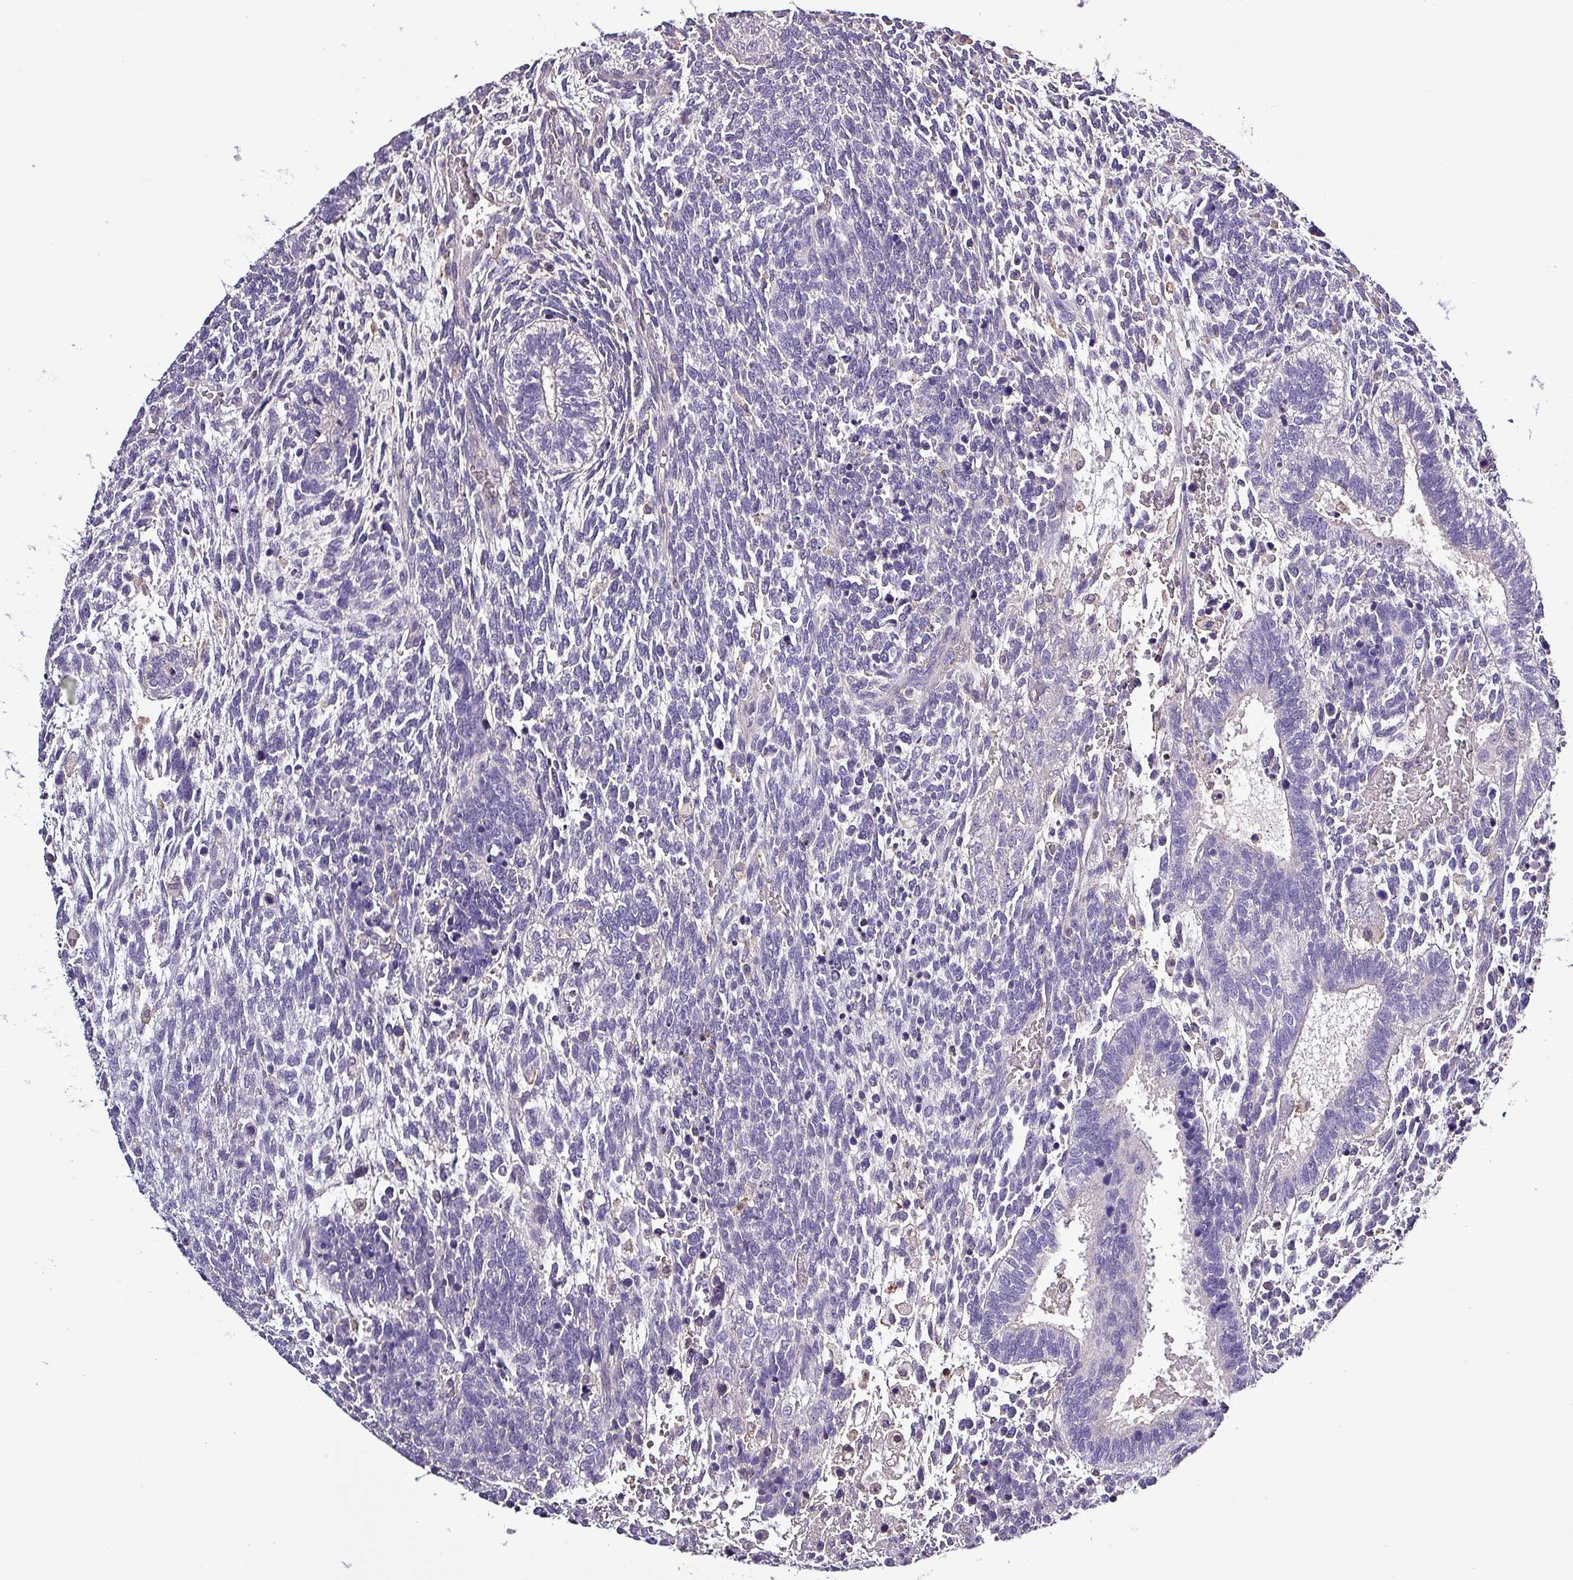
{"staining": {"intensity": "negative", "quantity": "none", "location": "none"}, "tissue": "testis cancer", "cell_type": "Tumor cells", "image_type": "cancer", "snomed": [{"axis": "morphology", "description": "Carcinoma, Embryonal, NOS"}, {"axis": "topography", "description": "Testis"}], "caption": "Immunohistochemistry (IHC) of human testis embryonal carcinoma reveals no positivity in tumor cells. Nuclei are stained in blue.", "gene": "HTRA4", "patient": {"sex": "male", "age": 23}}